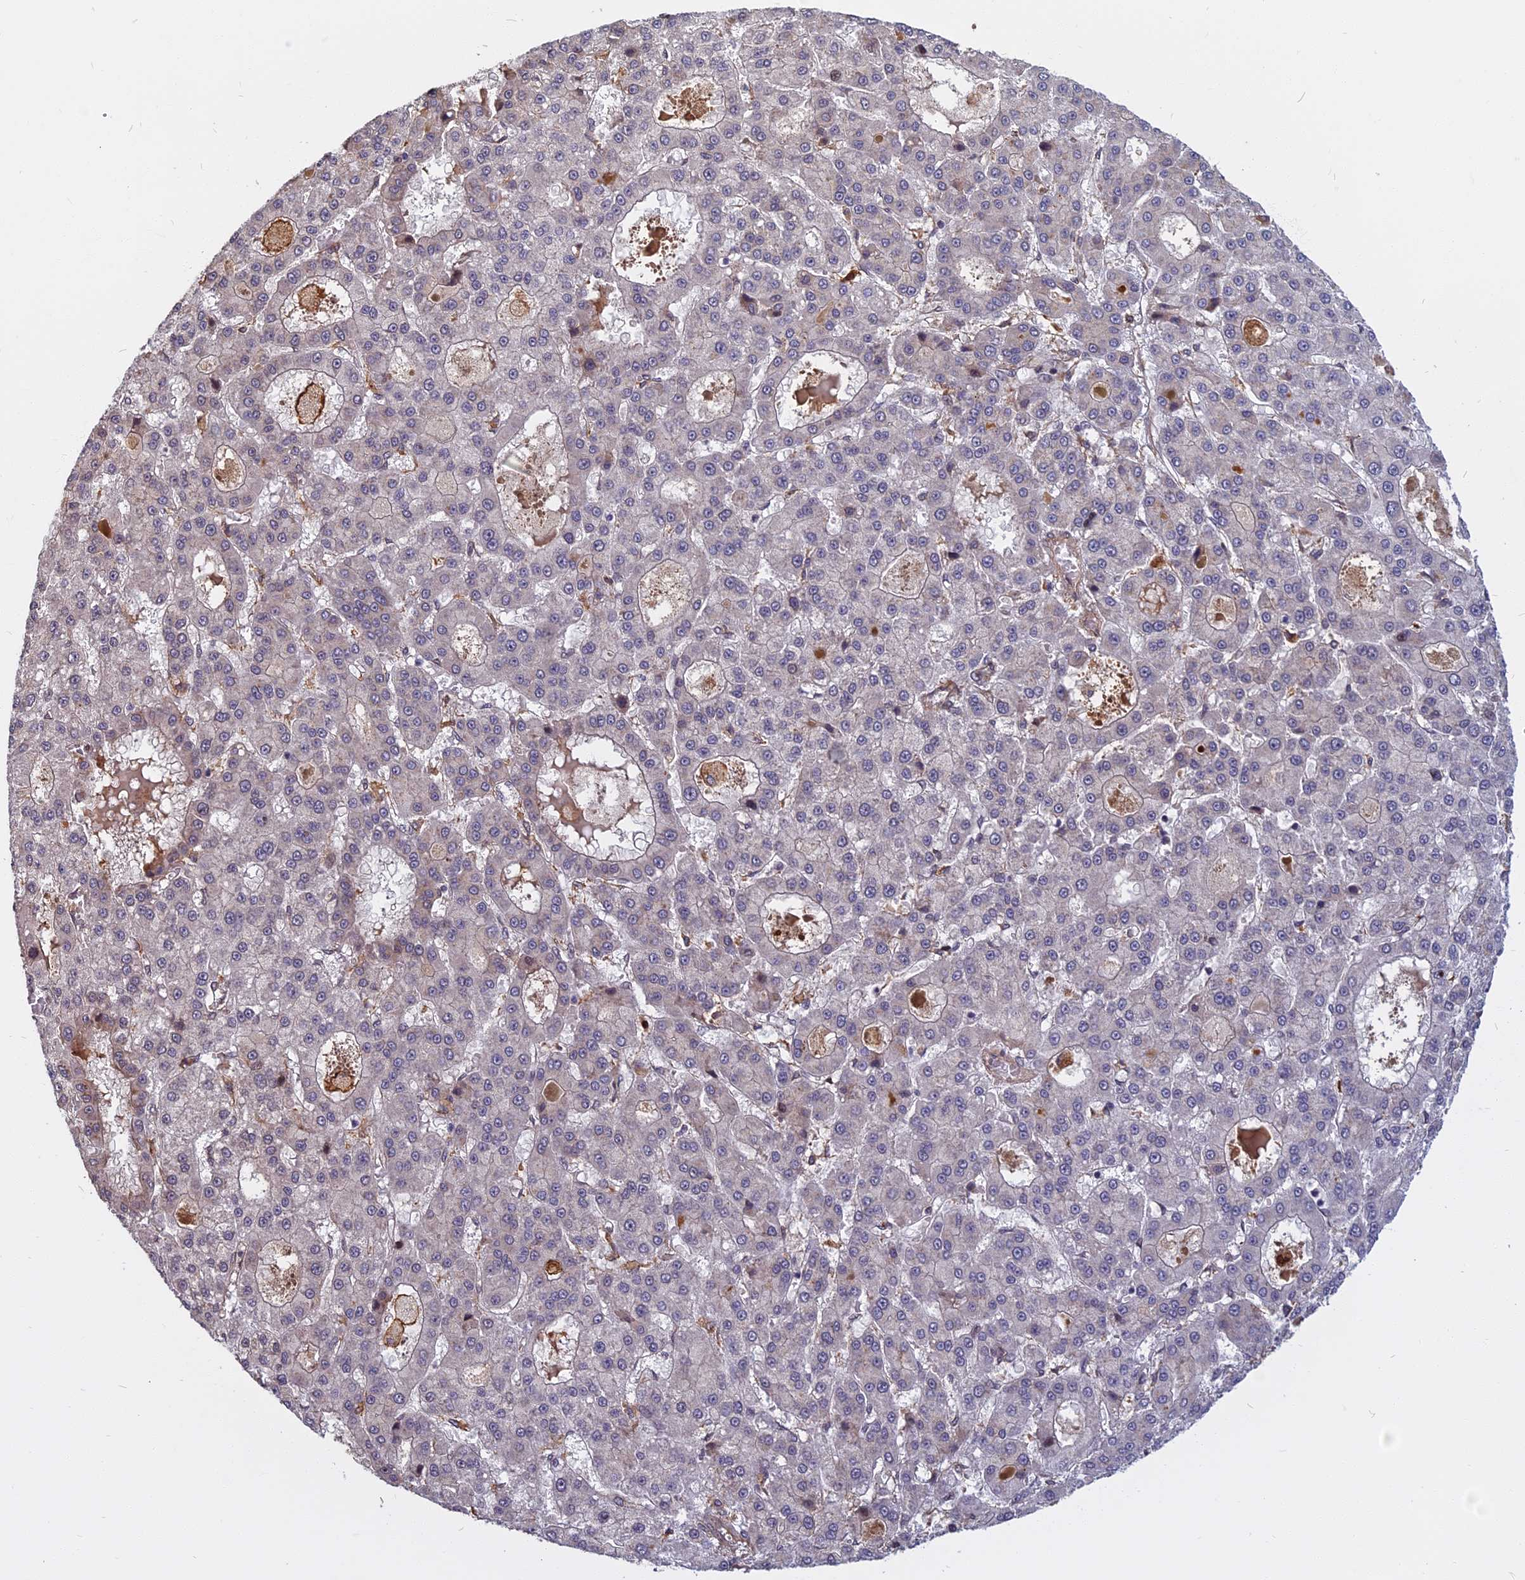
{"staining": {"intensity": "negative", "quantity": "none", "location": "none"}, "tissue": "liver cancer", "cell_type": "Tumor cells", "image_type": "cancer", "snomed": [{"axis": "morphology", "description": "Carcinoma, Hepatocellular, NOS"}, {"axis": "topography", "description": "Liver"}], "caption": "Immunohistochemistry image of human liver cancer stained for a protein (brown), which displays no expression in tumor cells.", "gene": "SPG11", "patient": {"sex": "male", "age": 70}}